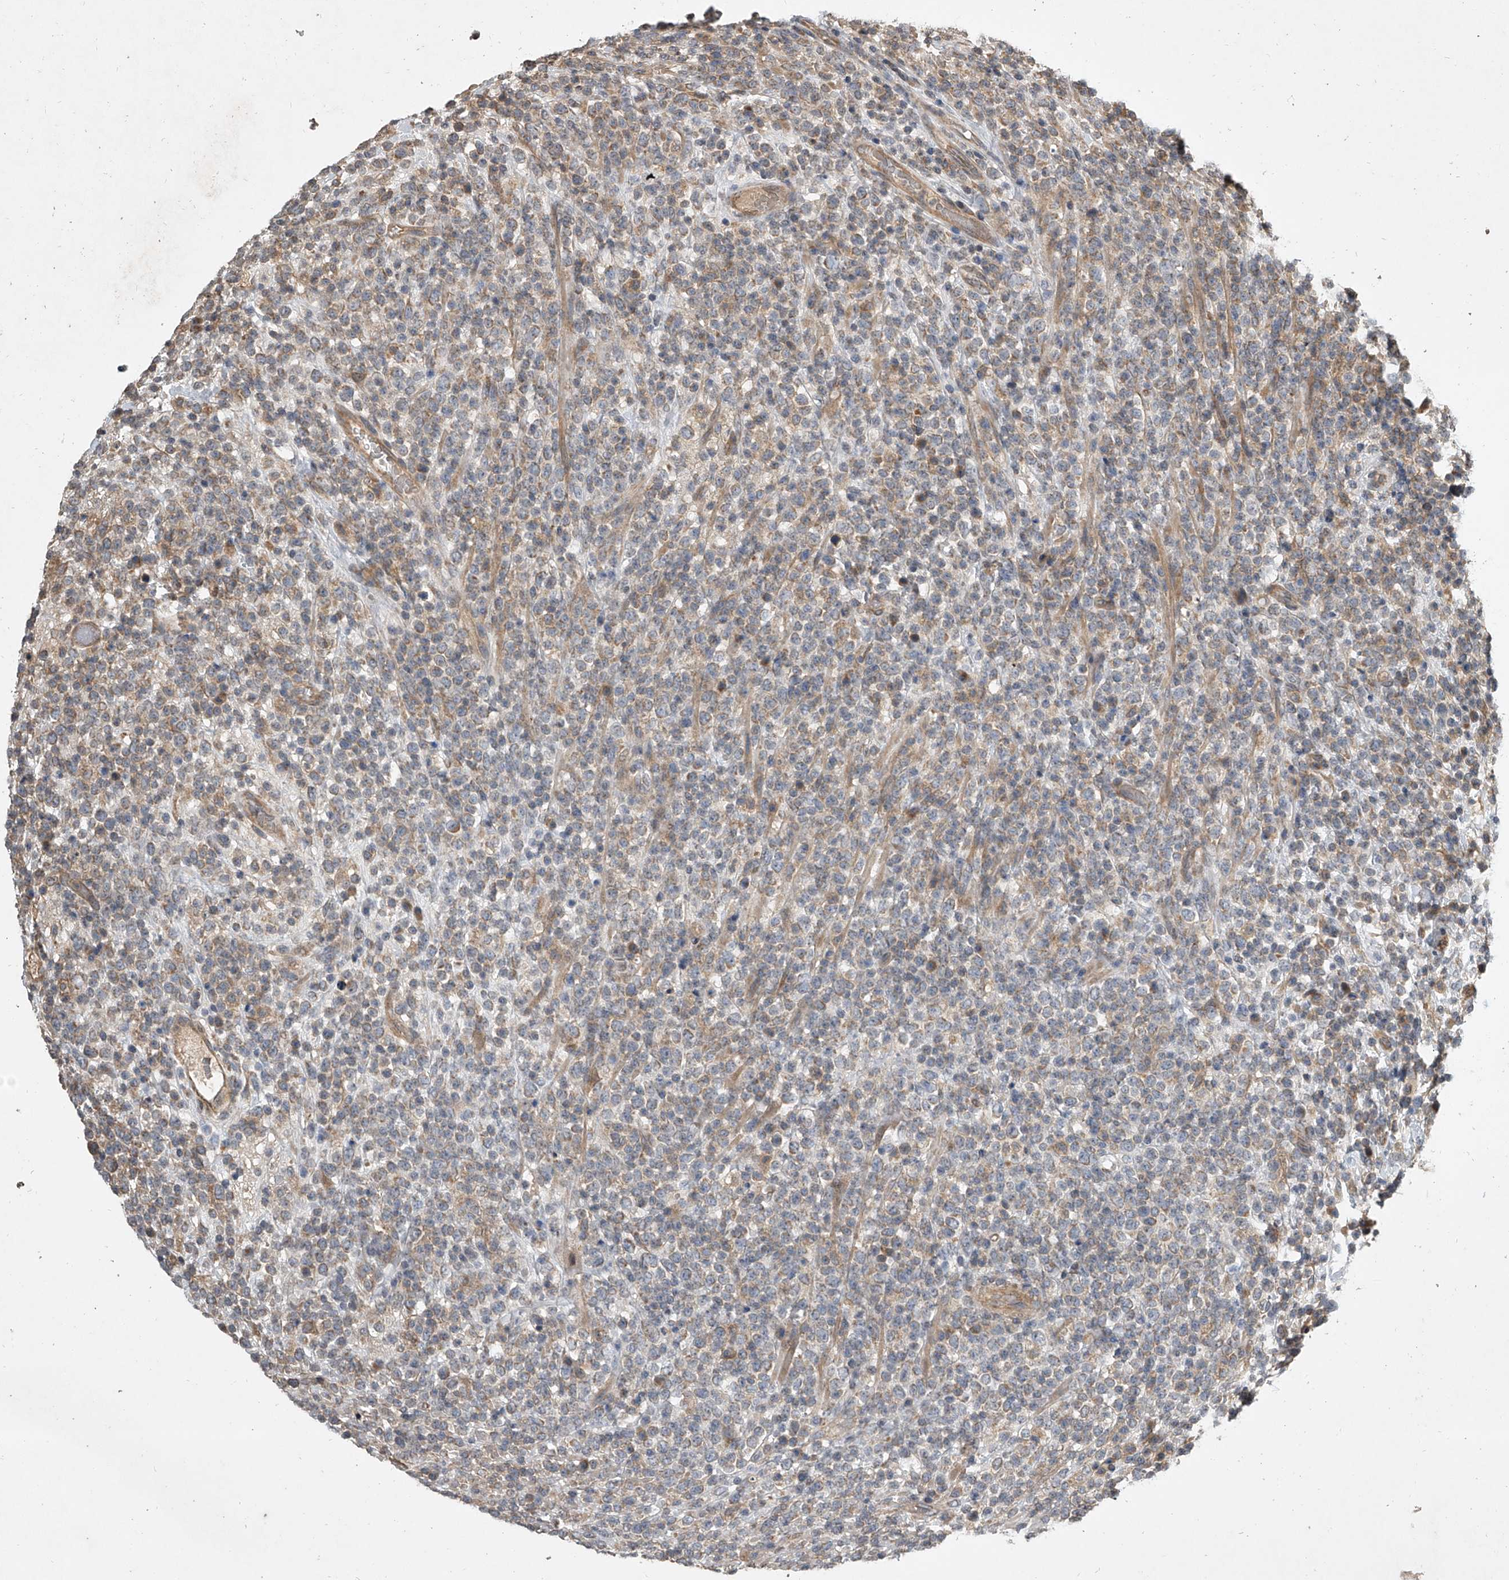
{"staining": {"intensity": "moderate", "quantity": "<25%", "location": "cytoplasmic/membranous"}, "tissue": "lymphoma", "cell_type": "Tumor cells", "image_type": "cancer", "snomed": [{"axis": "morphology", "description": "Malignant lymphoma, non-Hodgkin's type, High grade"}, {"axis": "topography", "description": "Colon"}], "caption": "Lymphoma was stained to show a protein in brown. There is low levels of moderate cytoplasmic/membranous expression in about <25% of tumor cells.", "gene": "NFS1", "patient": {"sex": "female", "age": 53}}